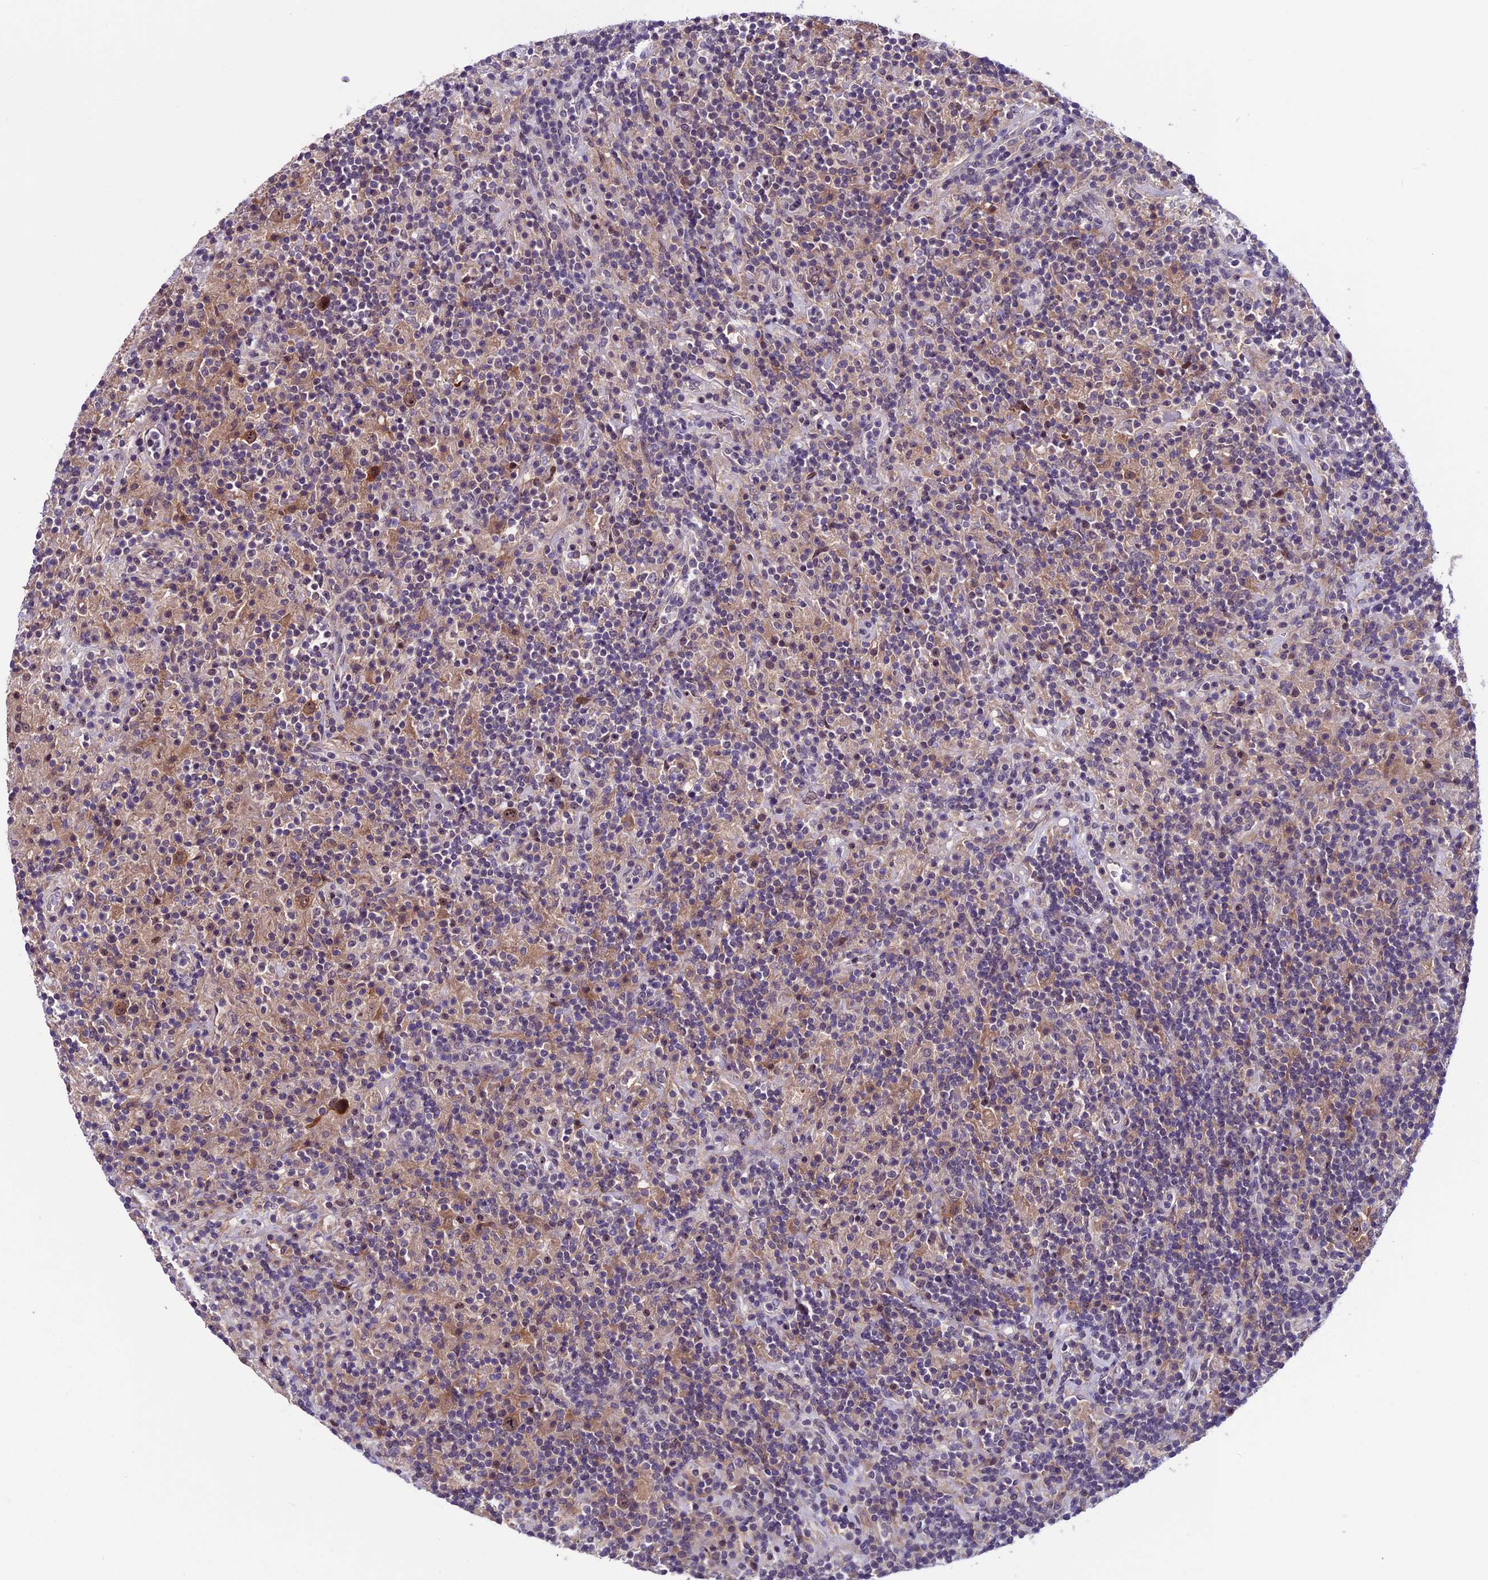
{"staining": {"intensity": "moderate", "quantity": ">75%", "location": "cytoplasmic/membranous"}, "tissue": "lymphoma", "cell_type": "Tumor cells", "image_type": "cancer", "snomed": [{"axis": "morphology", "description": "Hodgkin's disease, NOS"}, {"axis": "topography", "description": "Lymph node"}], "caption": "Lymphoma stained with DAB (3,3'-diaminobenzidine) immunohistochemistry reveals medium levels of moderate cytoplasmic/membranous positivity in approximately >75% of tumor cells.", "gene": "XKR7", "patient": {"sex": "male", "age": 70}}